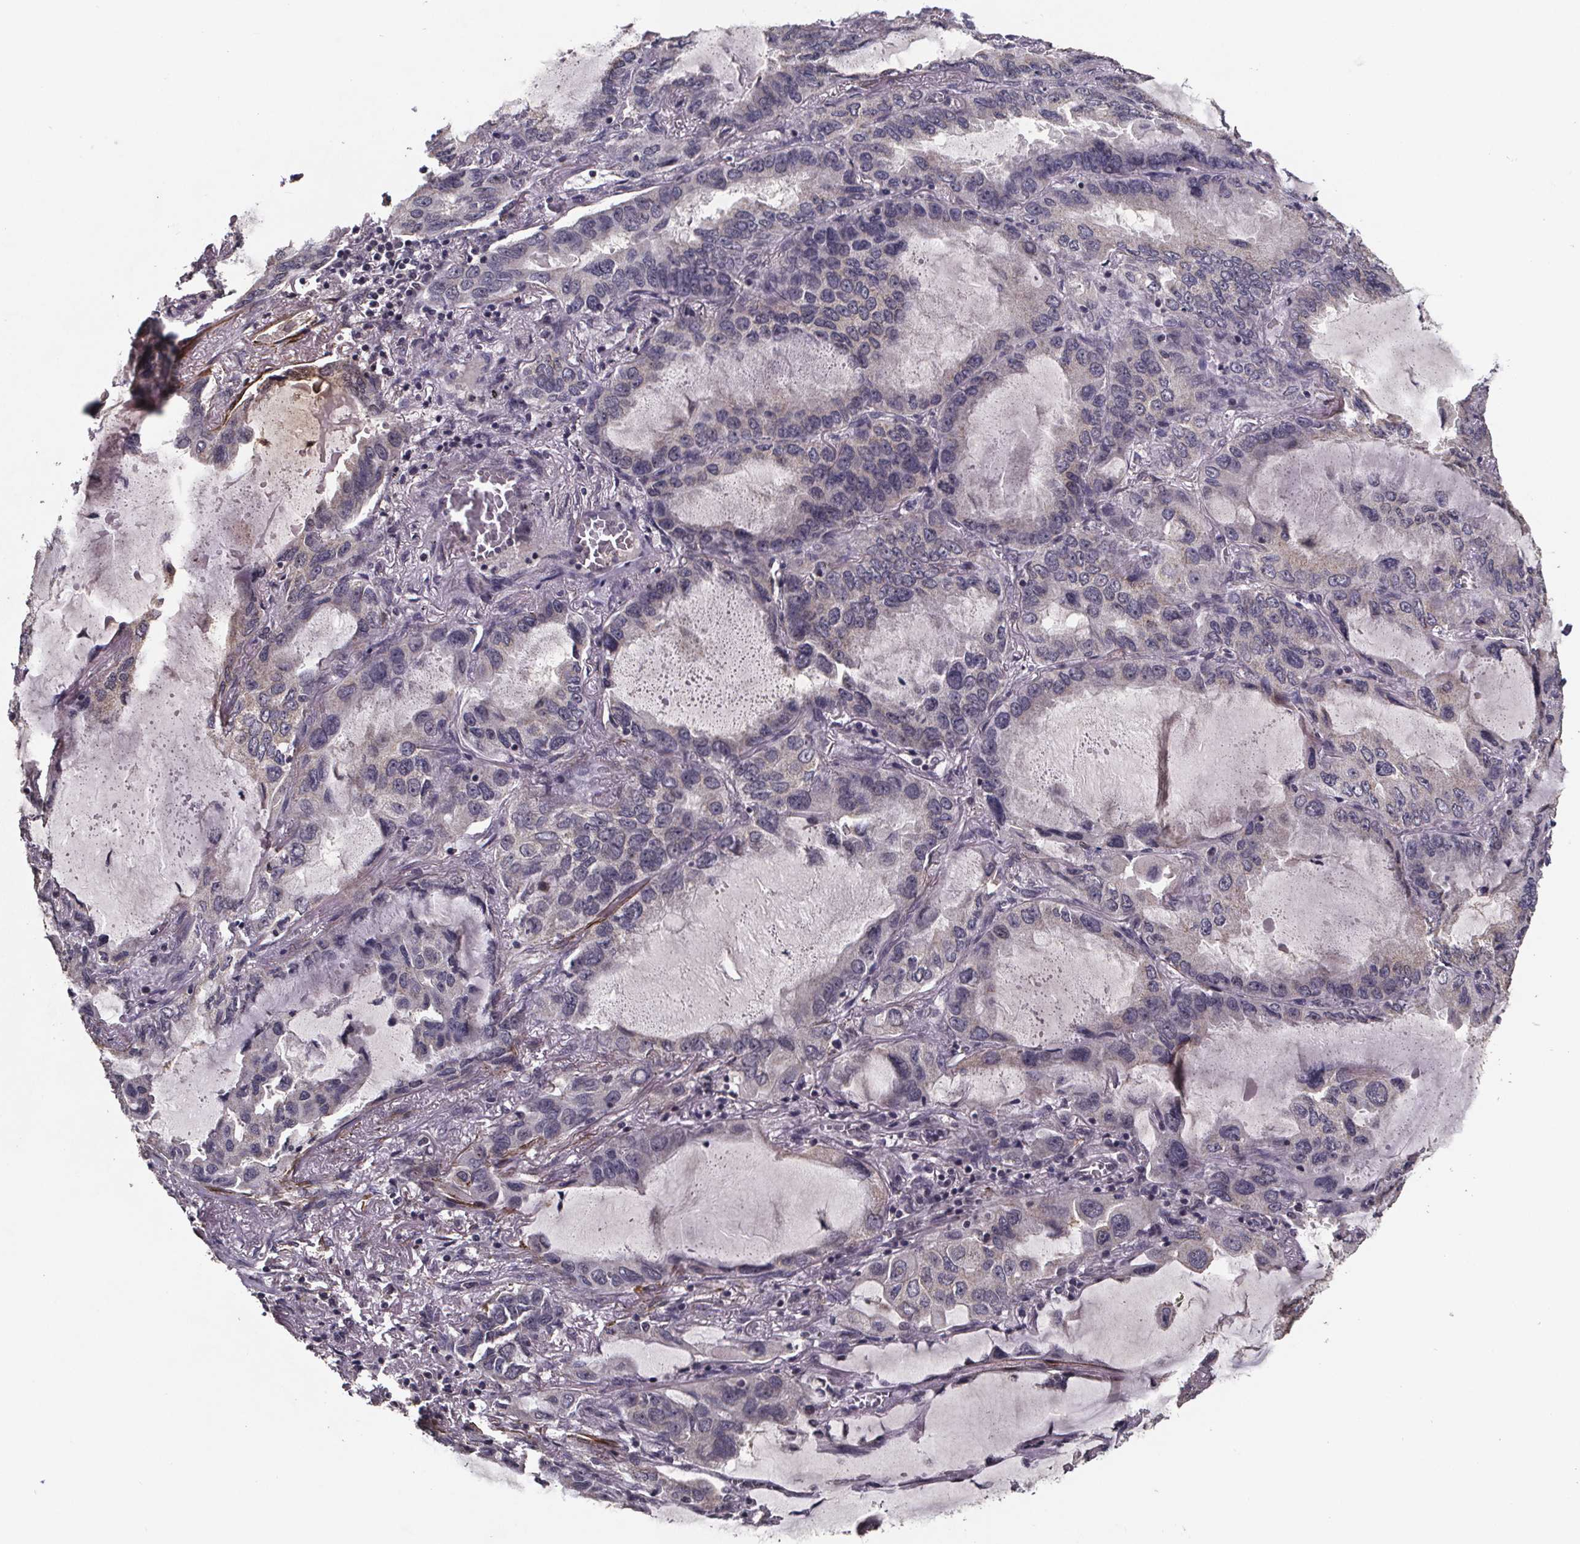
{"staining": {"intensity": "negative", "quantity": "none", "location": "none"}, "tissue": "lung cancer", "cell_type": "Tumor cells", "image_type": "cancer", "snomed": [{"axis": "morphology", "description": "Adenocarcinoma, NOS"}, {"axis": "topography", "description": "Lung"}], "caption": "Immunohistochemistry (IHC) photomicrograph of adenocarcinoma (lung) stained for a protein (brown), which reveals no staining in tumor cells.", "gene": "PALLD", "patient": {"sex": "male", "age": 64}}